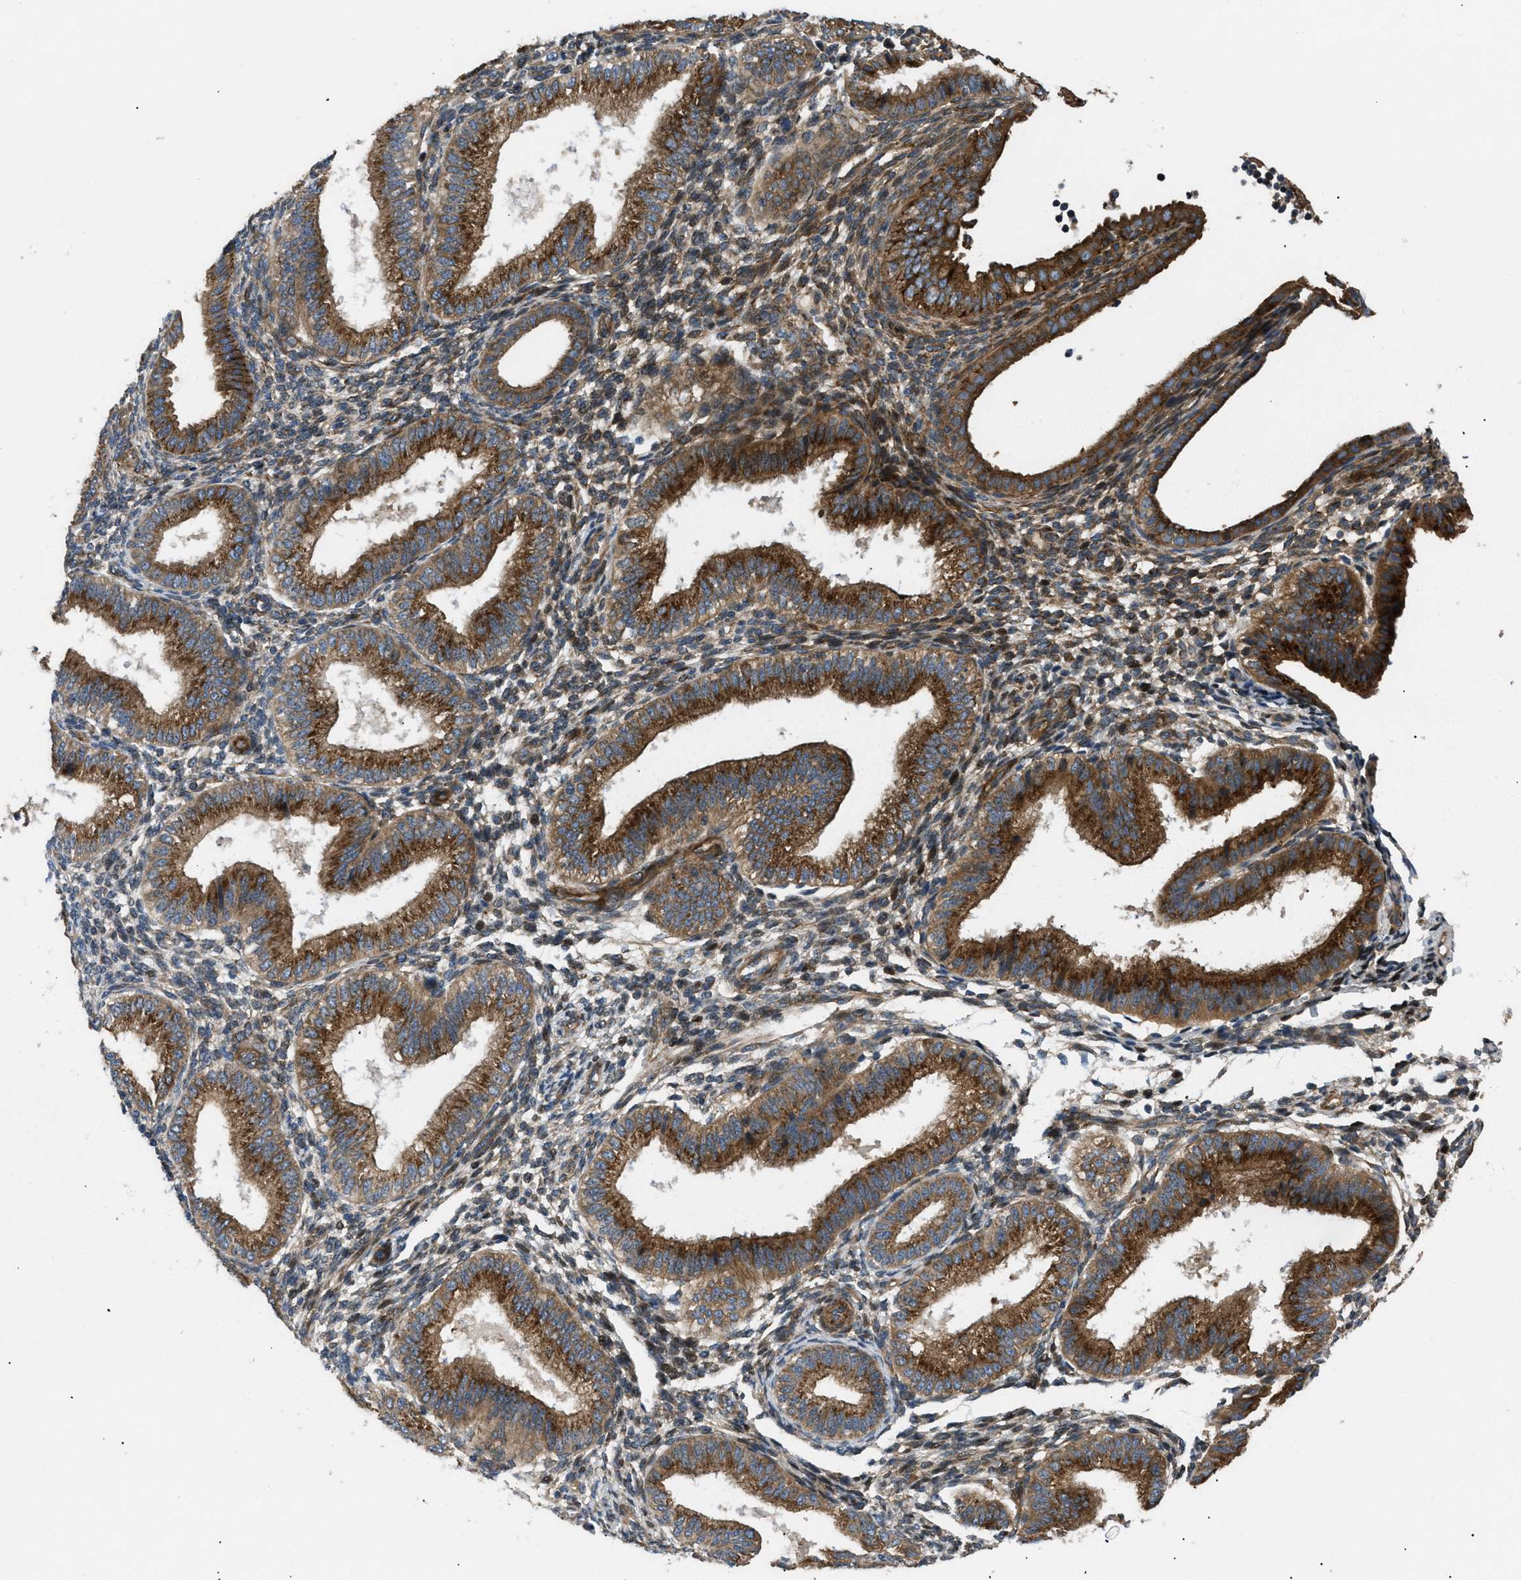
{"staining": {"intensity": "moderate", "quantity": "<25%", "location": "cytoplasmic/membranous"}, "tissue": "endometrium", "cell_type": "Cells in endometrial stroma", "image_type": "normal", "snomed": [{"axis": "morphology", "description": "Normal tissue, NOS"}, {"axis": "topography", "description": "Endometrium"}], "caption": "Protein positivity by IHC reveals moderate cytoplasmic/membranous positivity in approximately <25% of cells in endometrial stroma in normal endometrium. (brown staining indicates protein expression, while blue staining denotes nuclei).", "gene": "LYSMD3", "patient": {"sex": "female", "age": 39}}